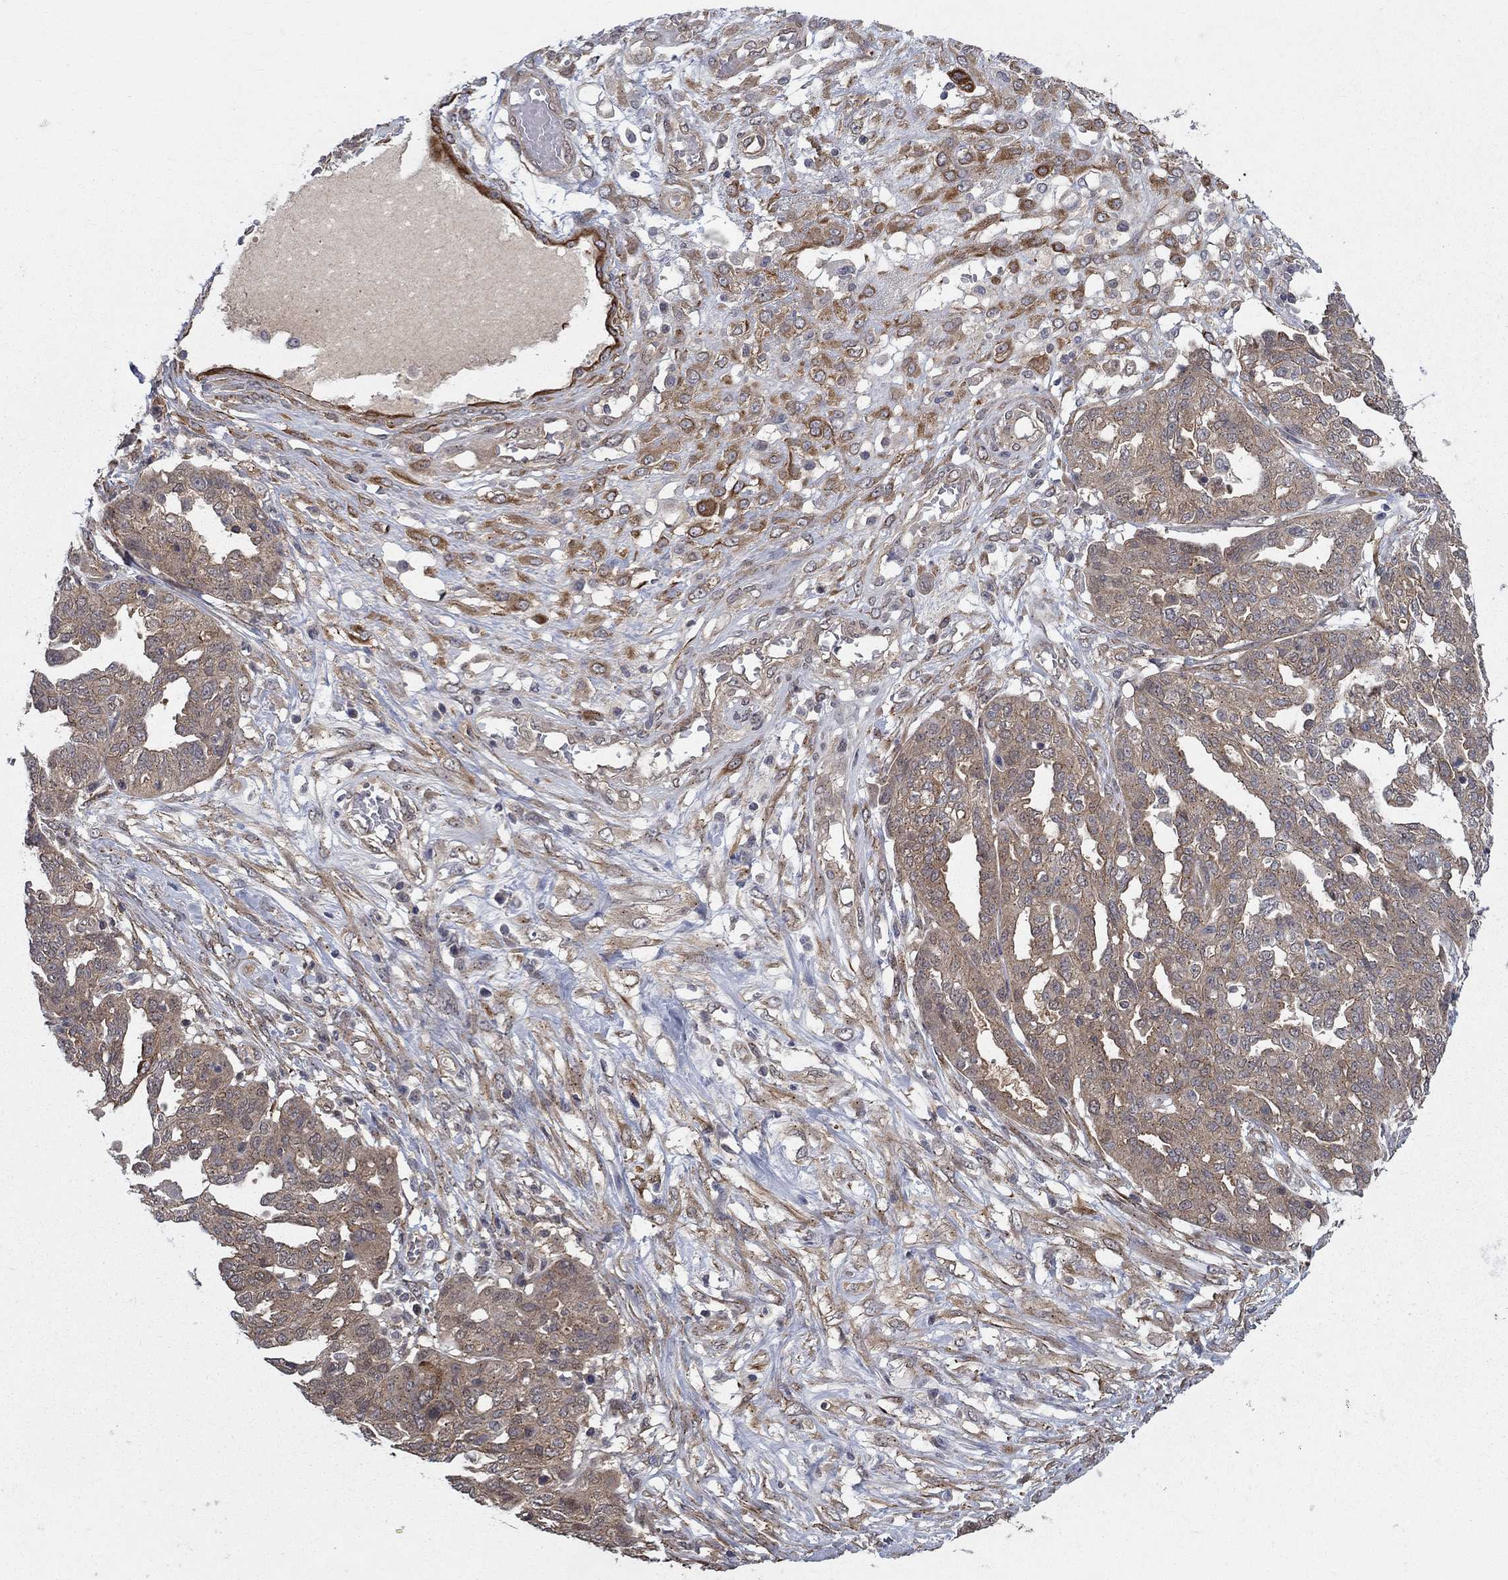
{"staining": {"intensity": "weak", "quantity": ">75%", "location": "cytoplasmic/membranous"}, "tissue": "ovarian cancer", "cell_type": "Tumor cells", "image_type": "cancer", "snomed": [{"axis": "morphology", "description": "Cystadenocarcinoma, serous, NOS"}, {"axis": "topography", "description": "Ovary"}], "caption": "Protein expression analysis of serous cystadenocarcinoma (ovarian) displays weak cytoplasmic/membranous staining in approximately >75% of tumor cells. Ihc stains the protein in brown and the nuclei are stained blue.", "gene": "SH3RF1", "patient": {"sex": "female", "age": 67}}